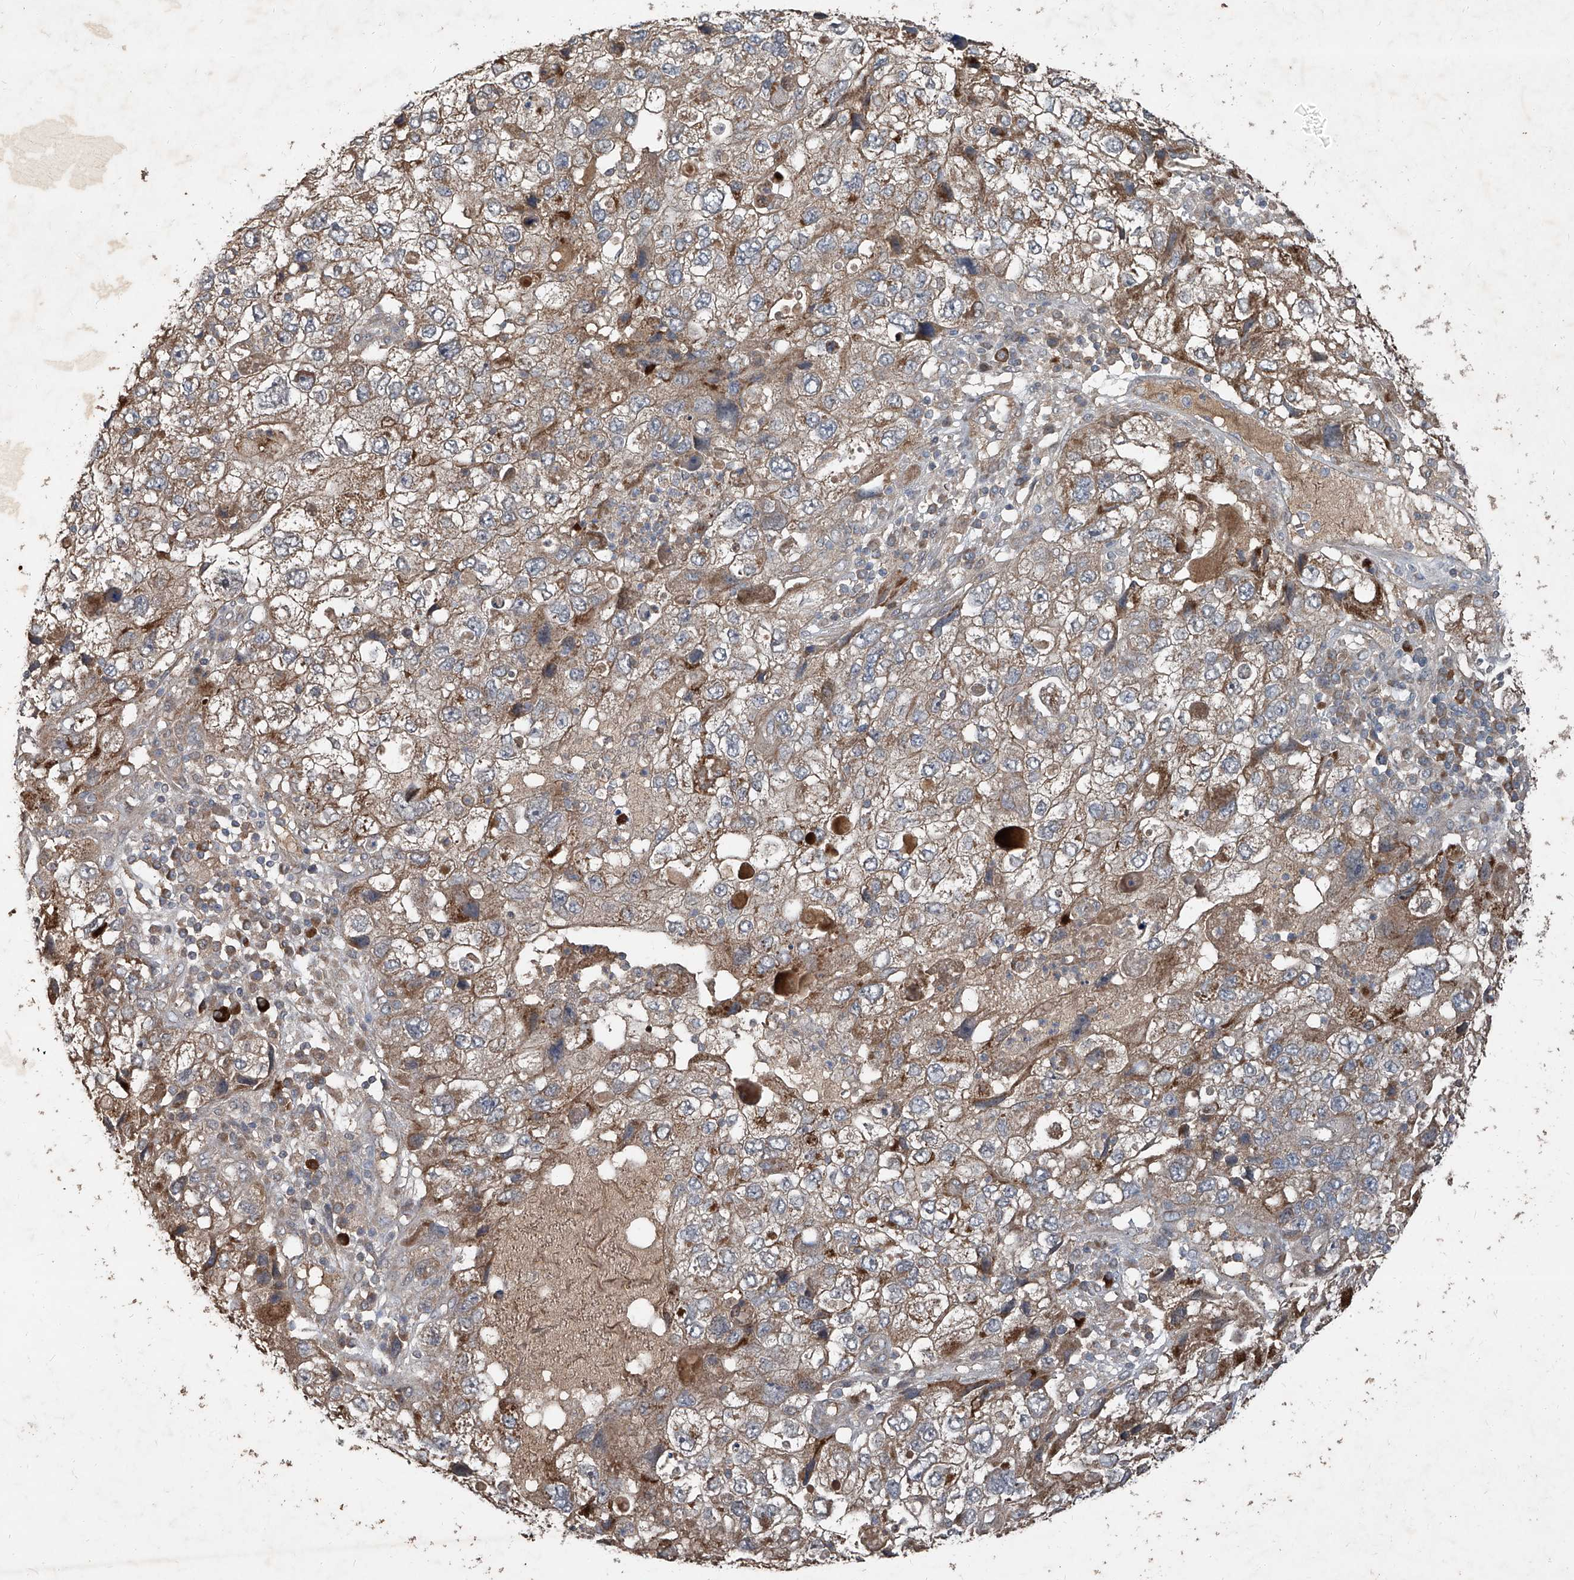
{"staining": {"intensity": "moderate", "quantity": ">75%", "location": "cytoplasmic/membranous"}, "tissue": "endometrial cancer", "cell_type": "Tumor cells", "image_type": "cancer", "snomed": [{"axis": "morphology", "description": "Adenocarcinoma, NOS"}, {"axis": "topography", "description": "Endometrium"}], "caption": "An image of human endometrial adenocarcinoma stained for a protein reveals moderate cytoplasmic/membranous brown staining in tumor cells.", "gene": "CCN1", "patient": {"sex": "female", "age": 49}}